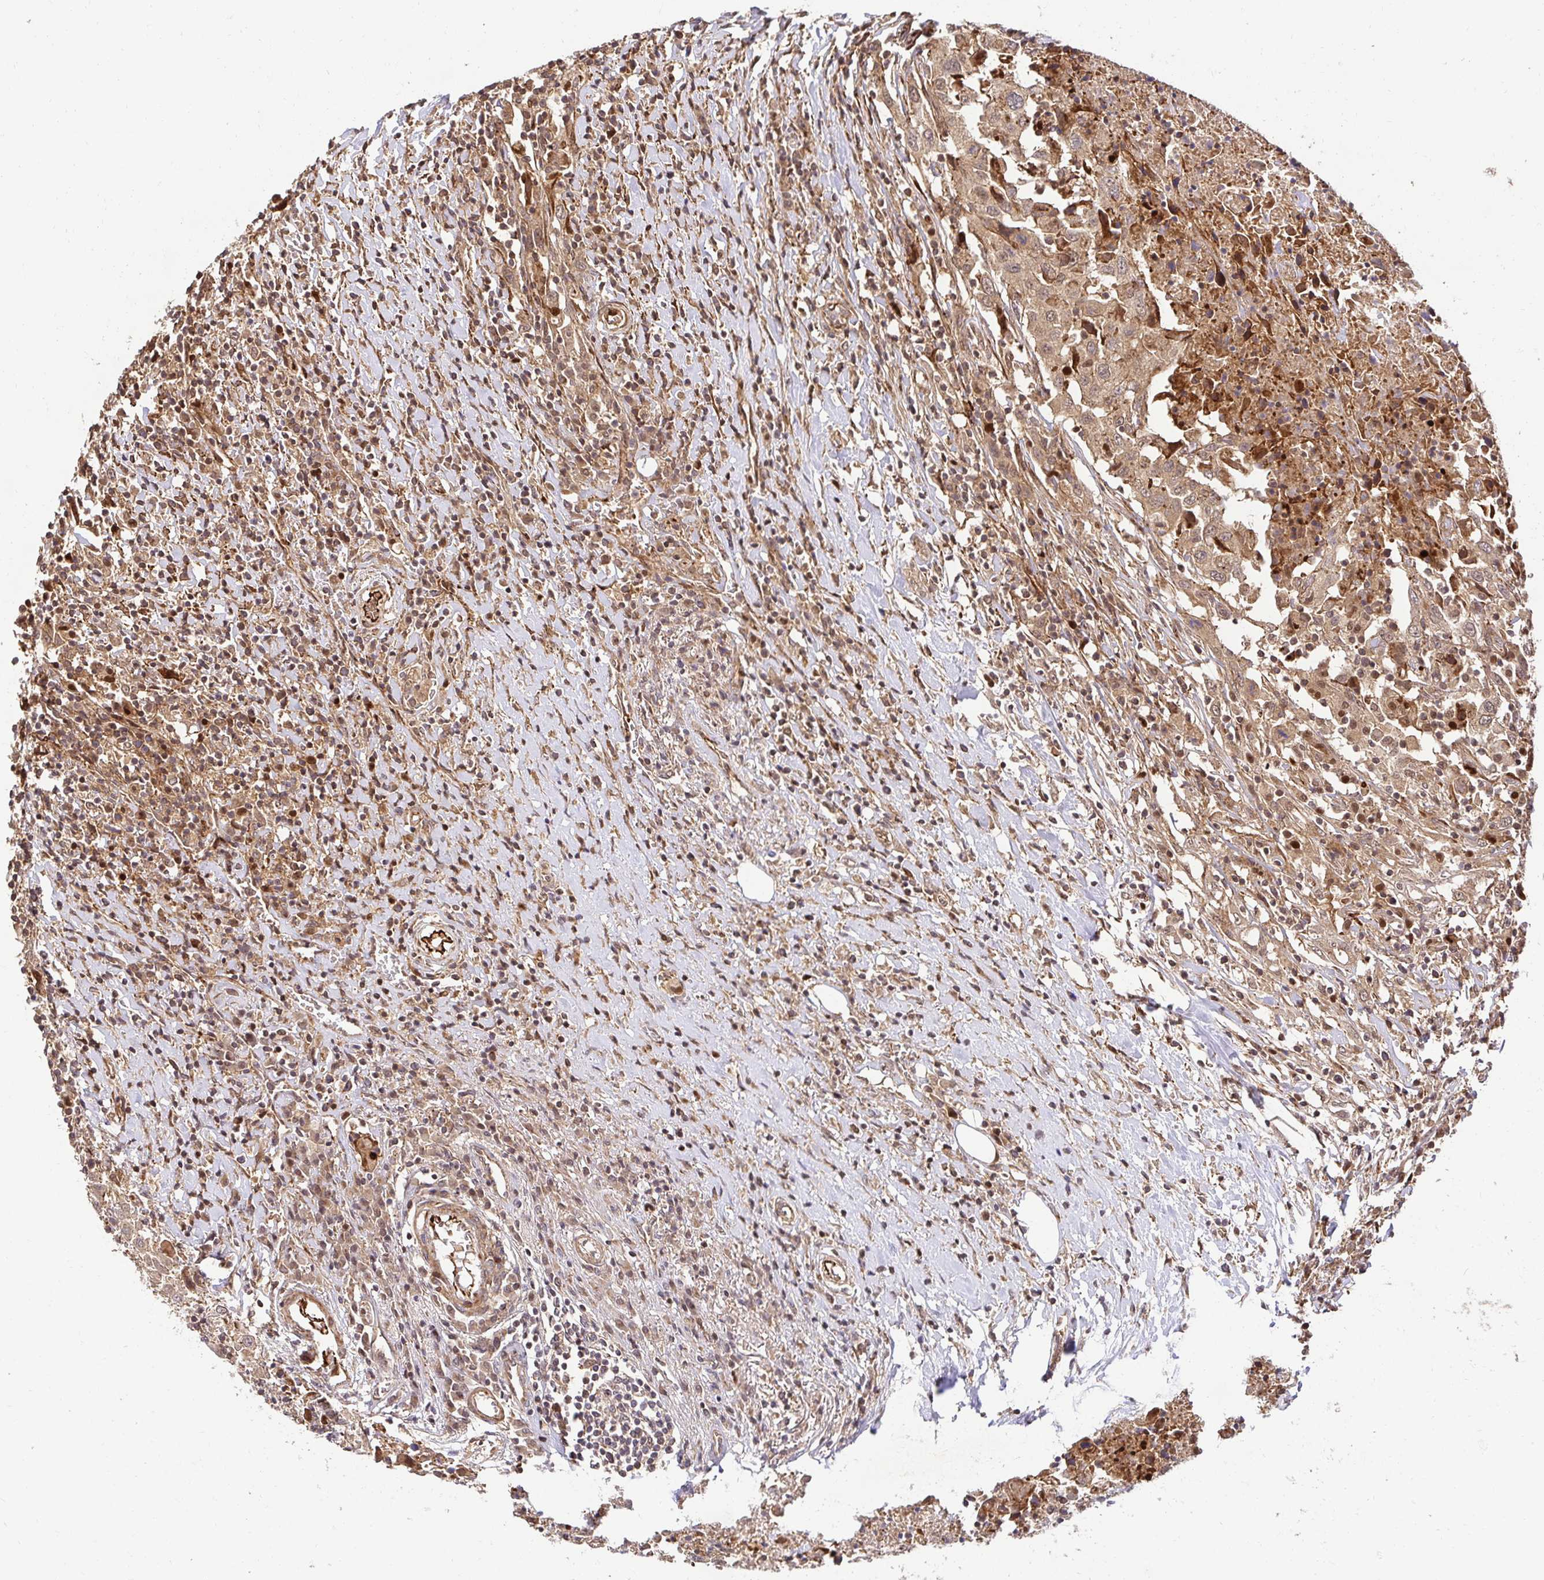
{"staining": {"intensity": "weak", "quantity": "25%-75%", "location": "cytoplasmic/membranous,nuclear"}, "tissue": "urothelial cancer", "cell_type": "Tumor cells", "image_type": "cancer", "snomed": [{"axis": "morphology", "description": "Urothelial carcinoma, High grade"}, {"axis": "topography", "description": "Urinary bladder"}], "caption": "Immunohistochemical staining of human urothelial cancer reveals low levels of weak cytoplasmic/membranous and nuclear protein staining in about 25%-75% of tumor cells.", "gene": "PSMA4", "patient": {"sex": "male", "age": 61}}